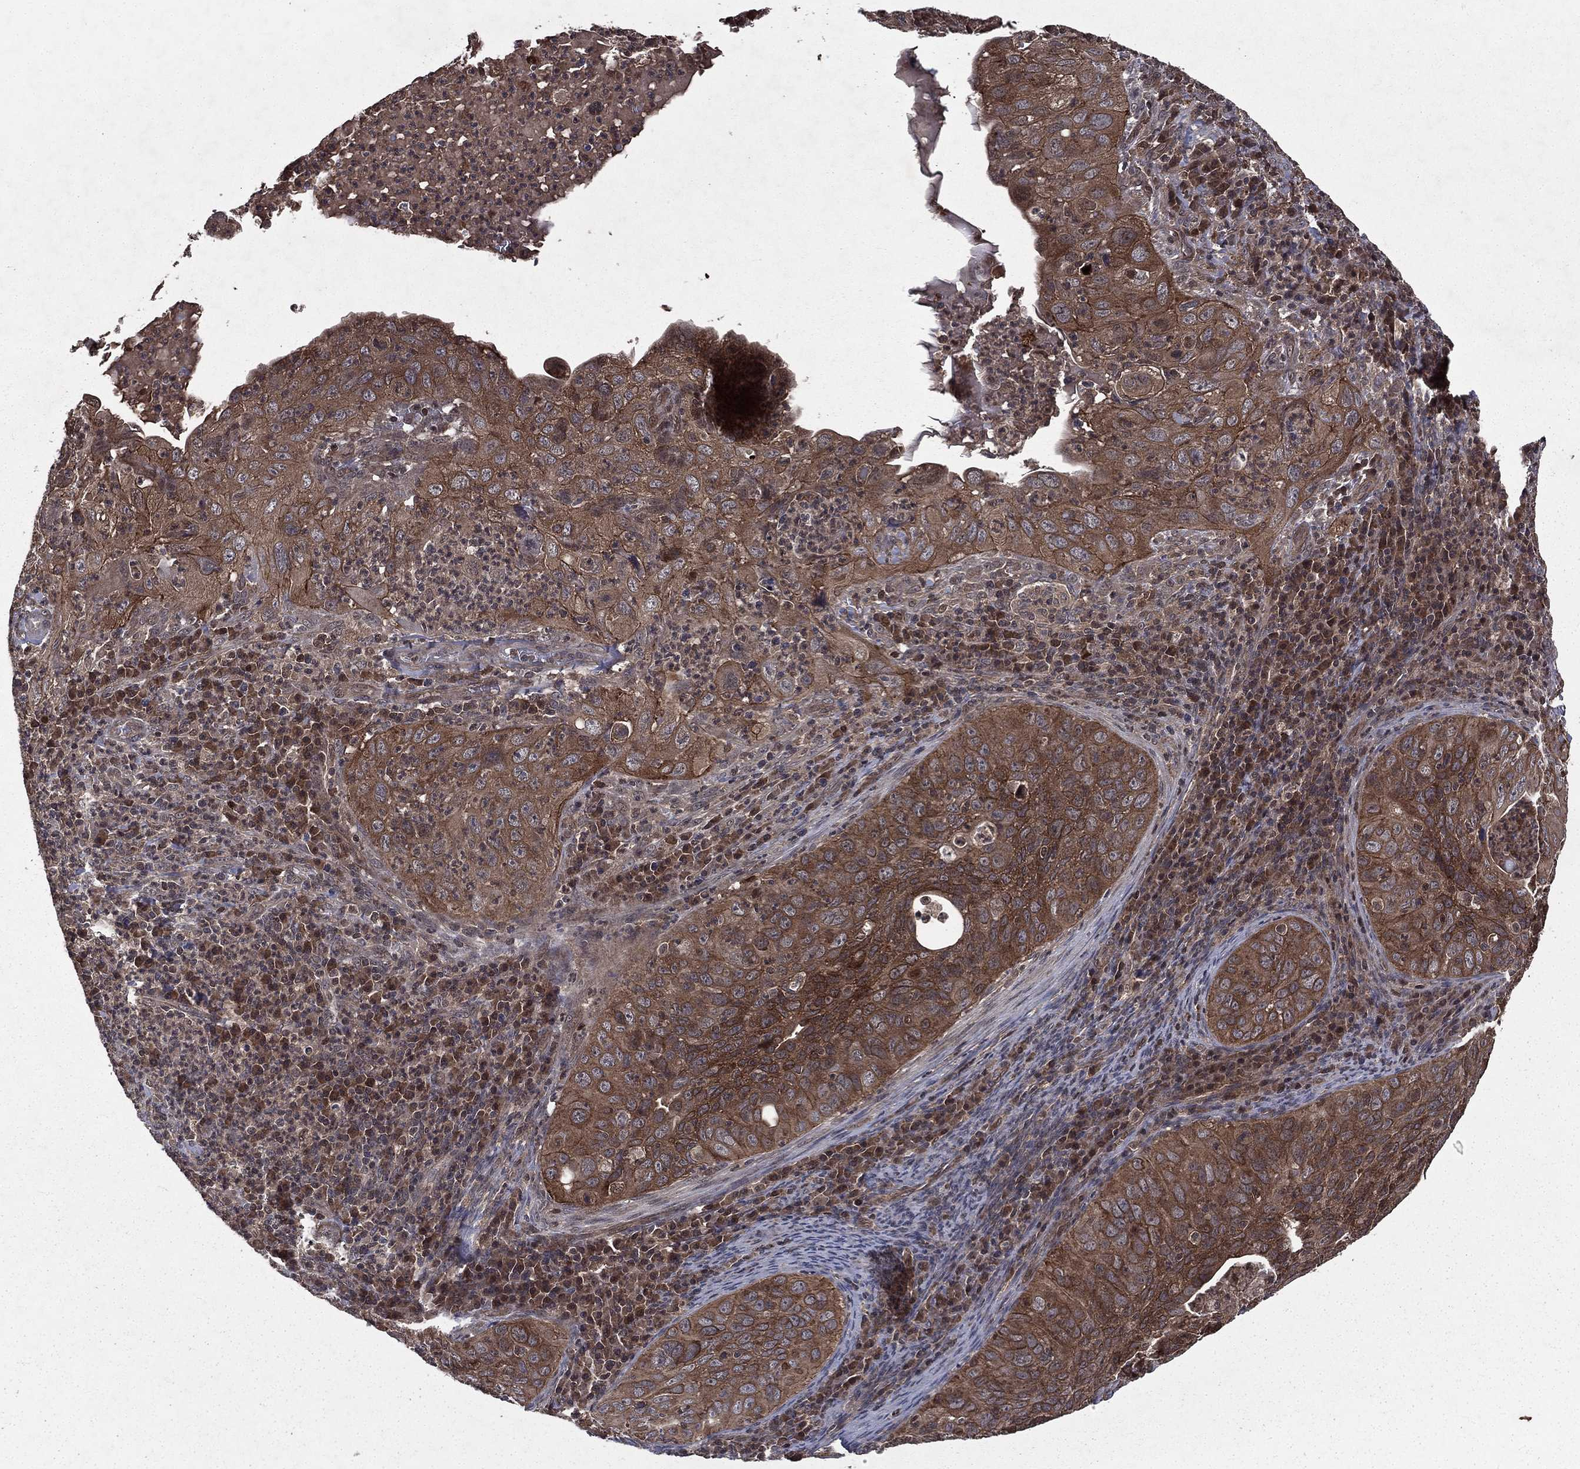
{"staining": {"intensity": "moderate", "quantity": "25%-75%", "location": "cytoplasmic/membranous"}, "tissue": "cervical cancer", "cell_type": "Tumor cells", "image_type": "cancer", "snomed": [{"axis": "morphology", "description": "Squamous cell carcinoma, NOS"}, {"axis": "topography", "description": "Cervix"}], "caption": "IHC of human cervical cancer (squamous cell carcinoma) displays medium levels of moderate cytoplasmic/membranous staining in approximately 25%-75% of tumor cells.", "gene": "FGD1", "patient": {"sex": "female", "age": 26}}